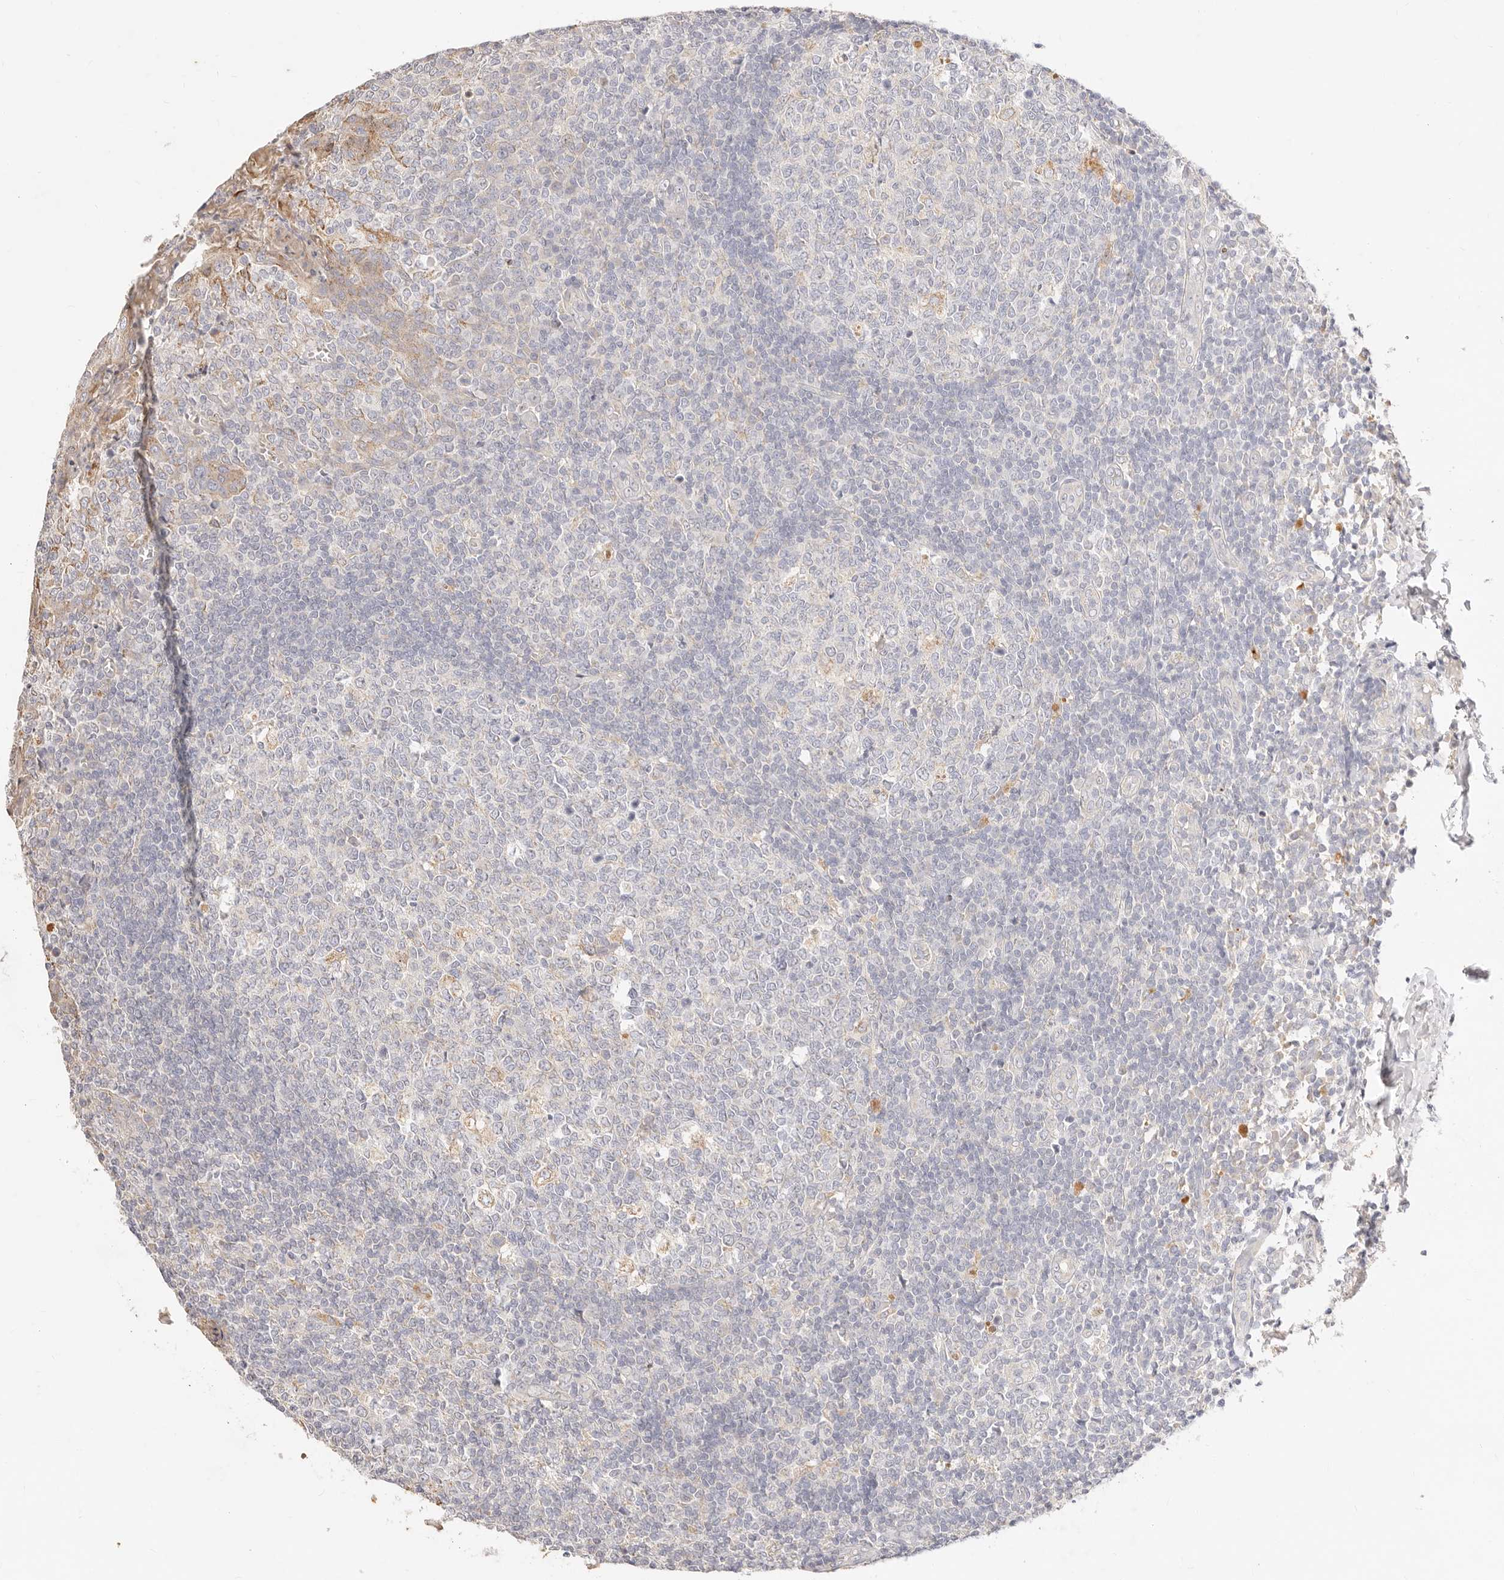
{"staining": {"intensity": "negative", "quantity": "none", "location": "none"}, "tissue": "tonsil", "cell_type": "Germinal center cells", "image_type": "normal", "snomed": [{"axis": "morphology", "description": "Normal tissue, NOS"}, {"axis": "topography", "description": "Tonsil"}], "caption": "Tonsil was stained to show a protein in brown. There is no significant positivity in germinal center cells.", "gene": "ACOX1", "patient": {"sex": "female", "age": 19}}